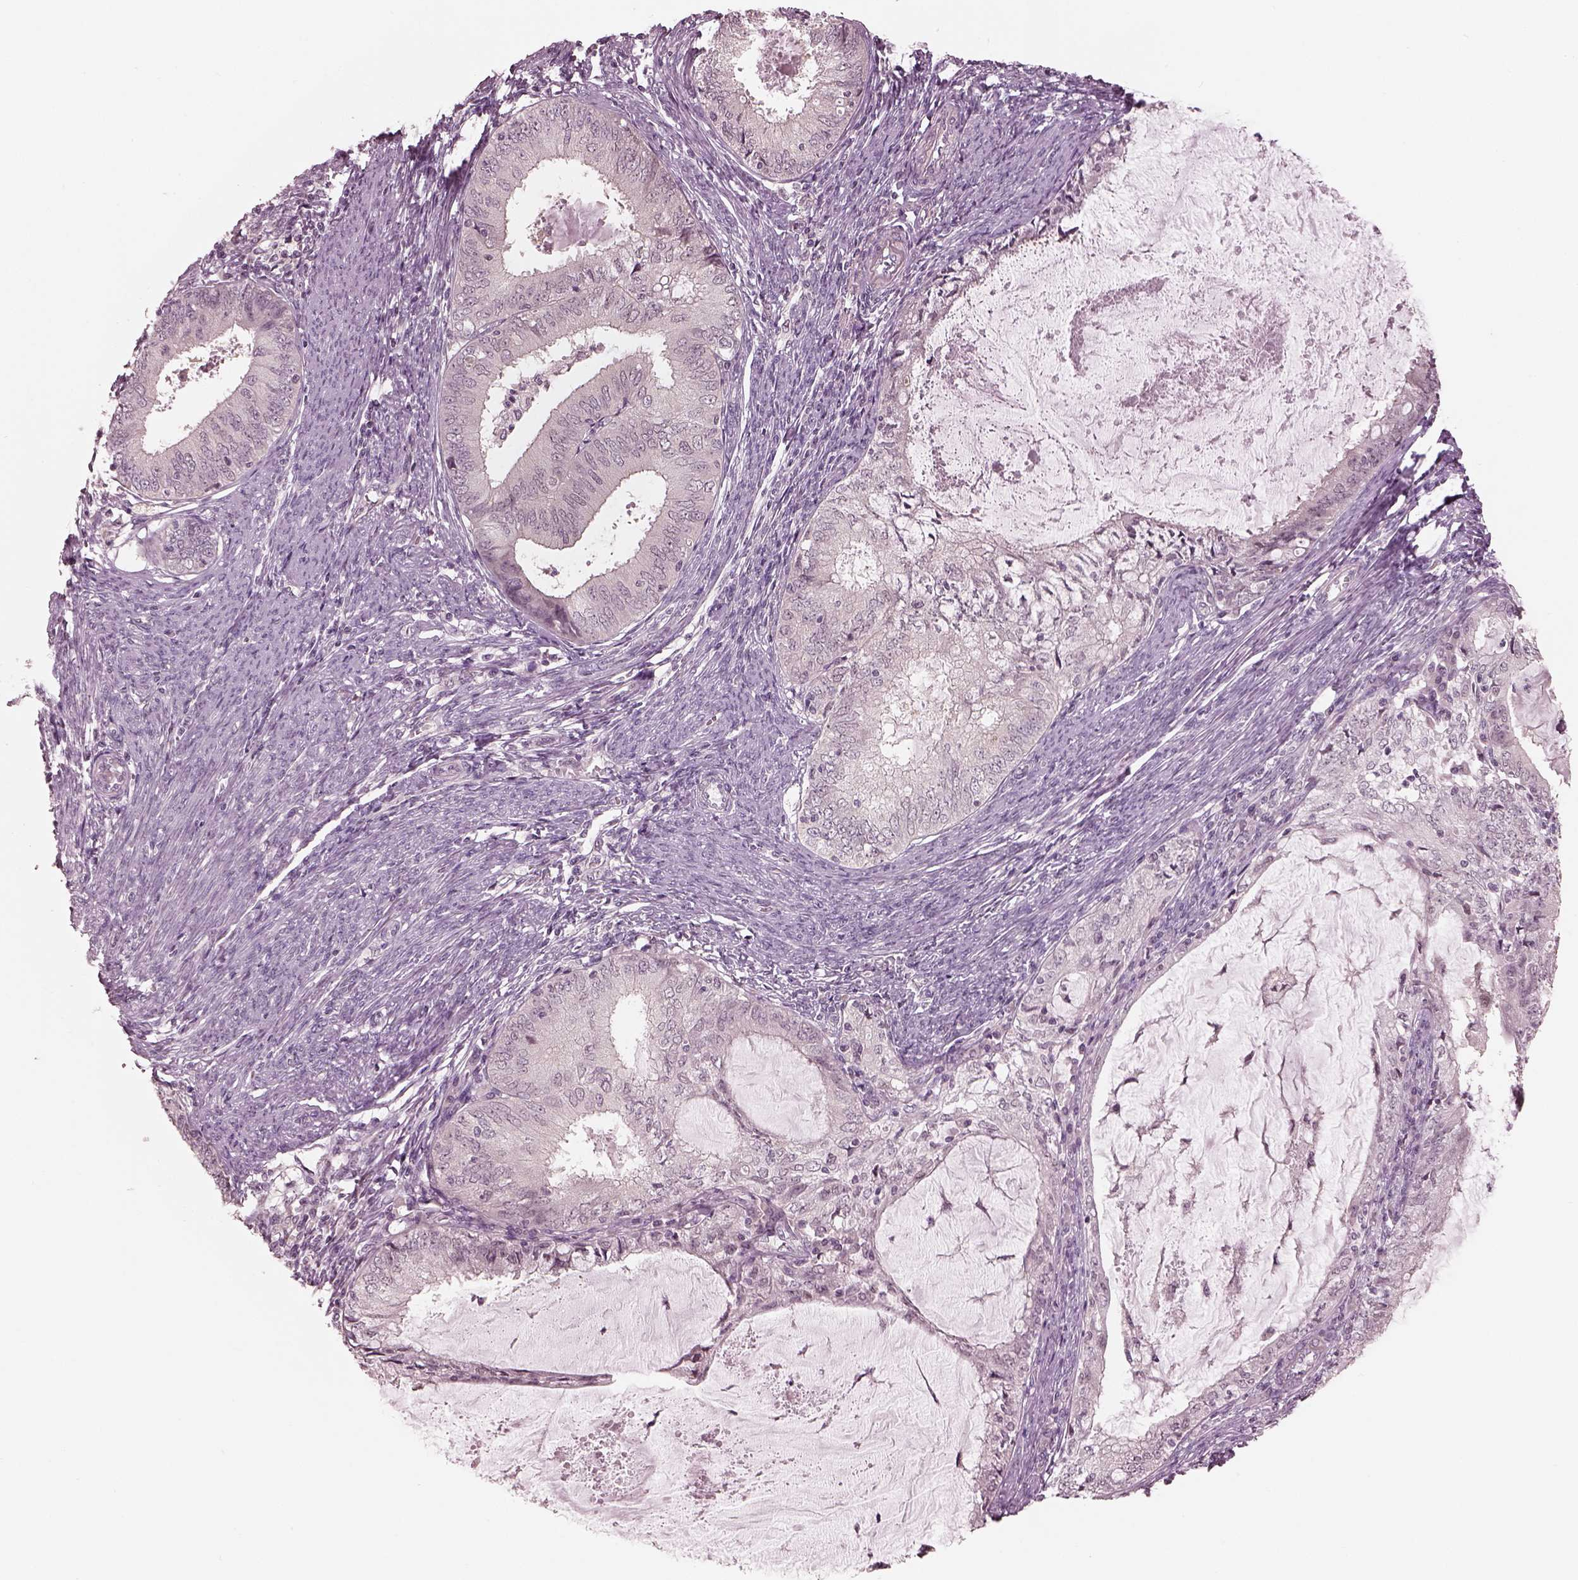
{"staining": {"intensity": "negative", "quantity": "none", "location": "none"}, "tissue": "endometrial cancer", "cell_type": "Tumor cells", "image_type": "cancer", "snomed": [{"axis": "morphology", "description": "Adenocarcinoma, NOS"}, {"axis": "topography", "description": "Endometrium"}], "caption": "The photomicrograph exhibits no staining of tumor cells in endometrial cancer (adenocarcinoma).", "gene": "IQCG", "patient": {"sex": "female", "age": 57}}